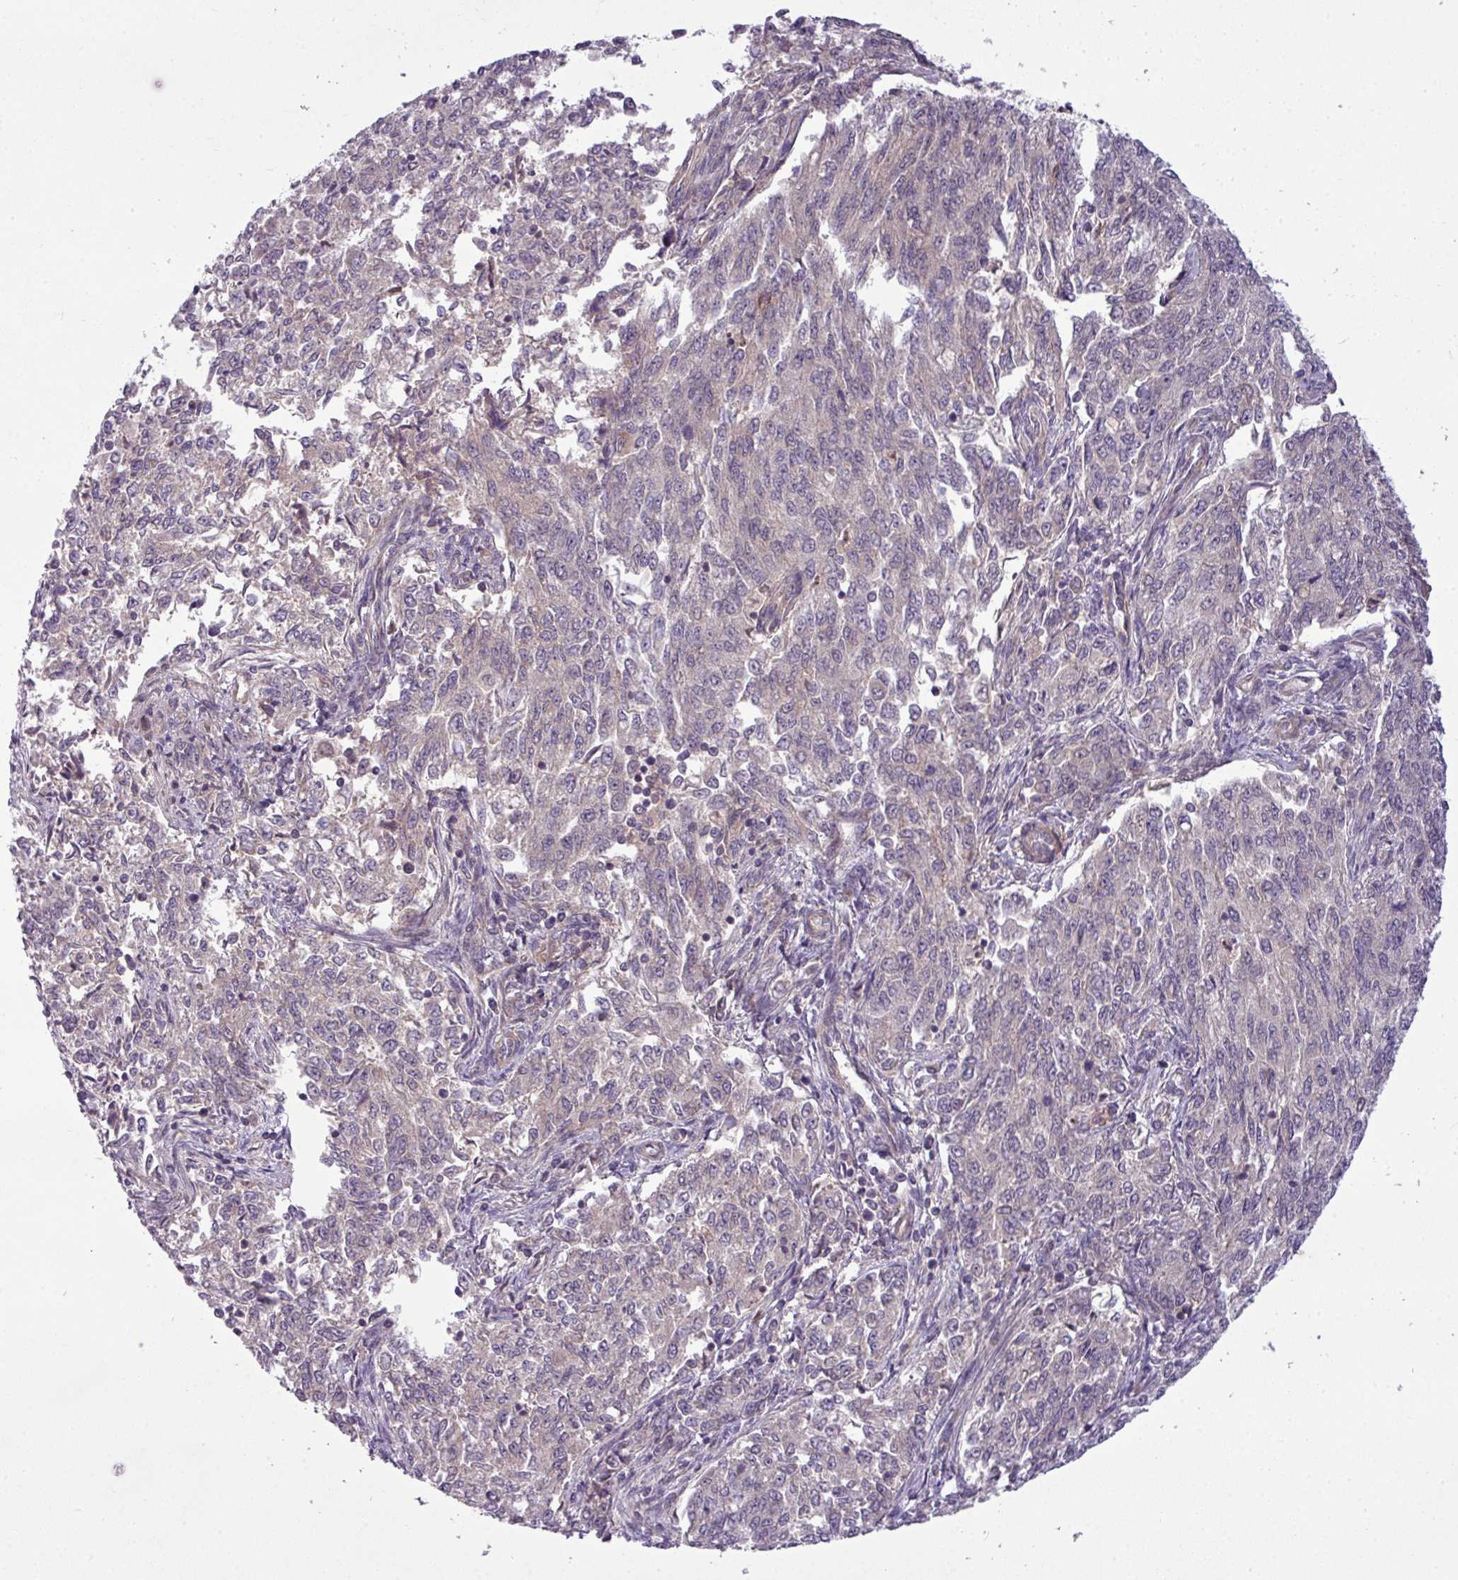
{"staining": {"intensity": "negative", "quantity": "none", "location": "none"}, "tissue": "endometrial cancer", "cell_type": "Tumor cells", "image_type": "cancer", "snomed": [{"axis": "morphology", "description": "Adenocarcinoma, NOS"}, {"axis": "topography", "description": "Endometrium"}], "caption": "IHC of endometrial cancer reveals no positivity in tumor cells.", "gene": "ZNF35", "patient": {"sex": "female", "age": 50}}